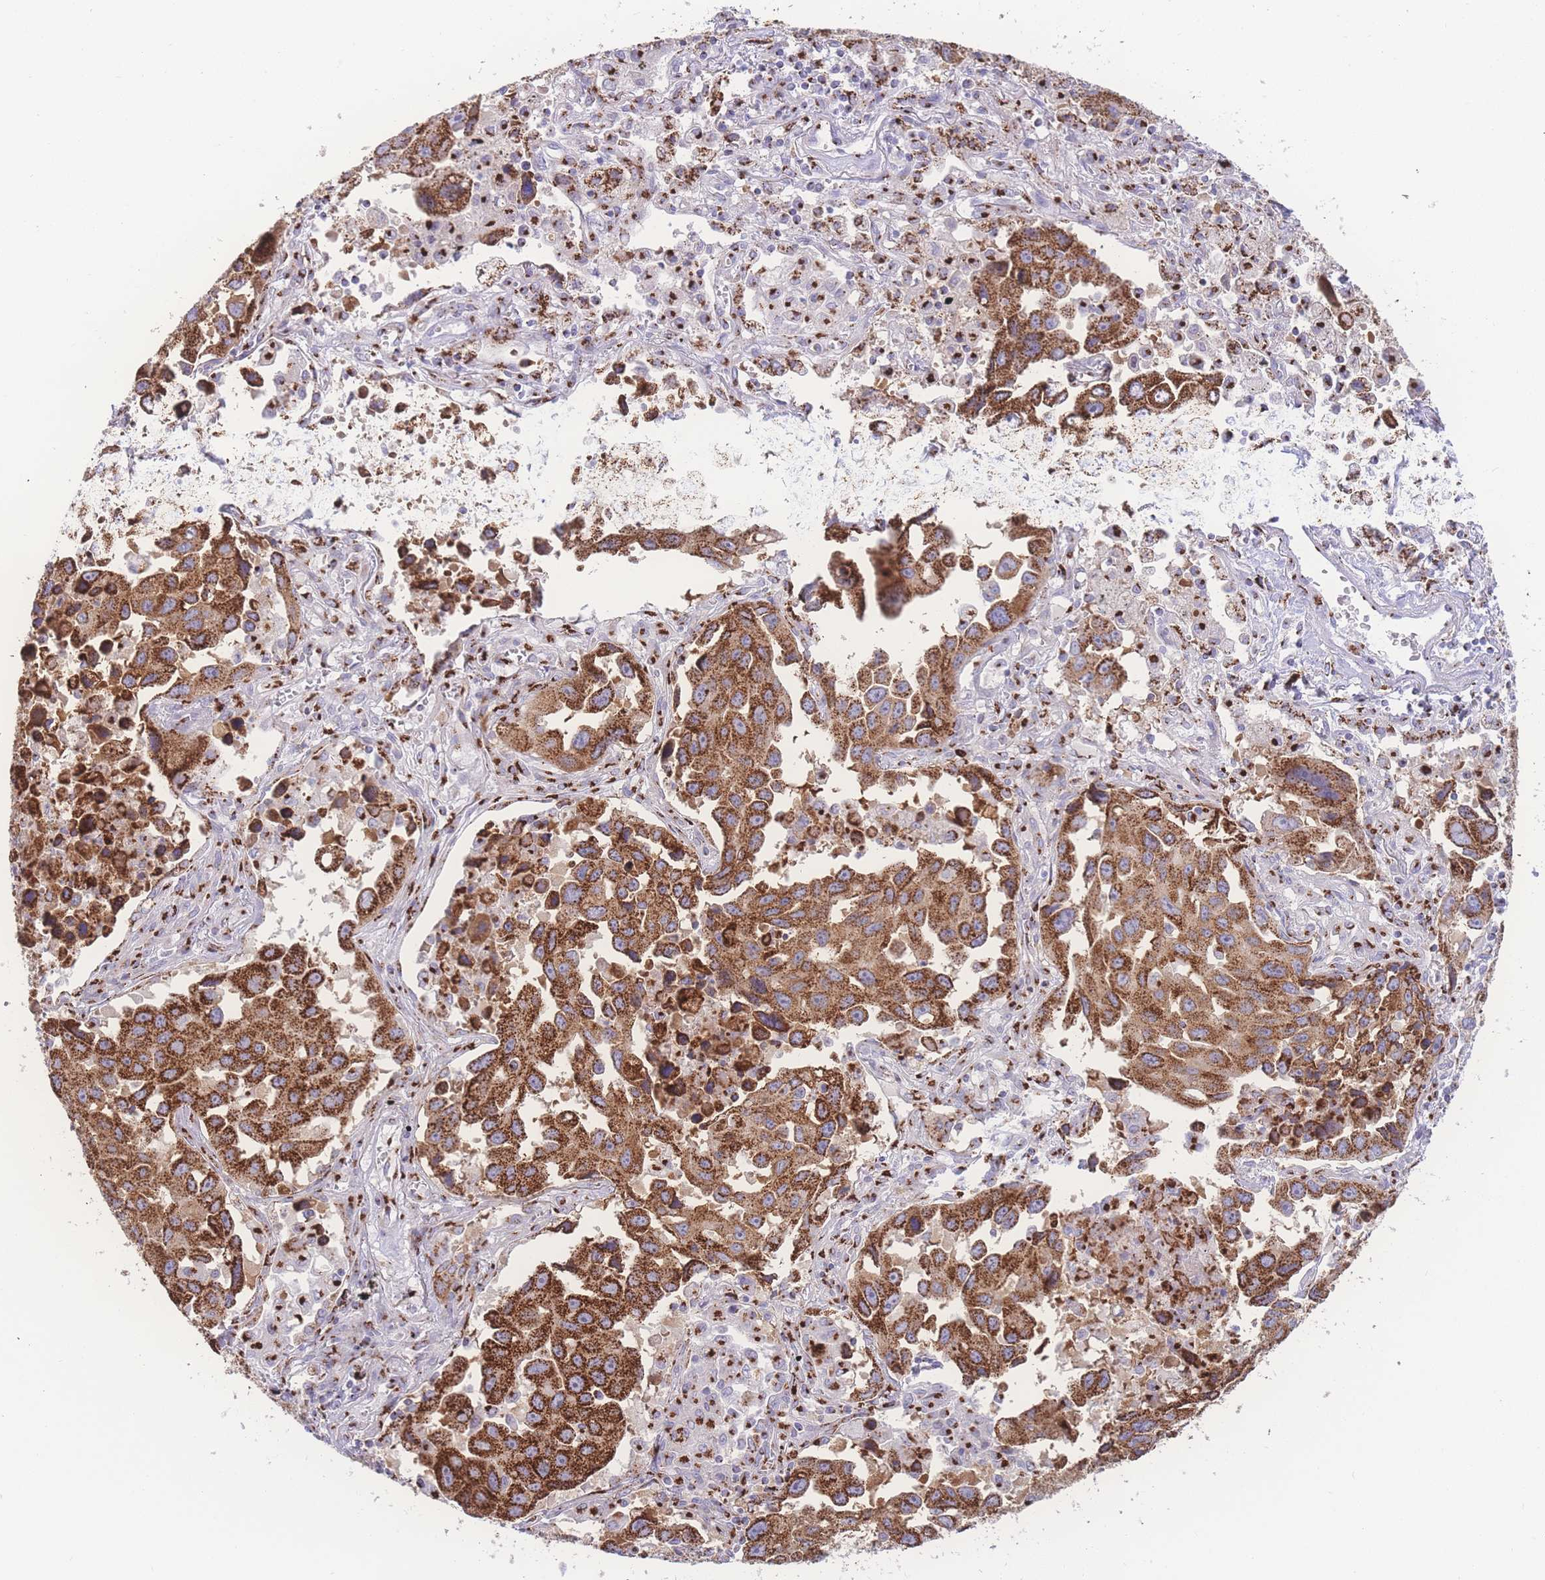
{"staining": {"intensity": "strong", "quantity": ">75%", "location": "cytoplasmic/membranous"}, "tissue": "lung cancer", "cell_type": "Tumor cells", "image_type": "cancer", "snomed": [{"axis": "morphology", "description": "Adenocarcinoma, NOS"}, {"axis": "topography", "description": "Lung"}], "caption": "Protein expression analysis of human lung cancer (adenocarcinoma) reveals strong cytoplasmic/membranous expression in approximately >75% of tumor cells.", "gene": "GOLM2", "patient": {"sex": "male", "age": 66}}